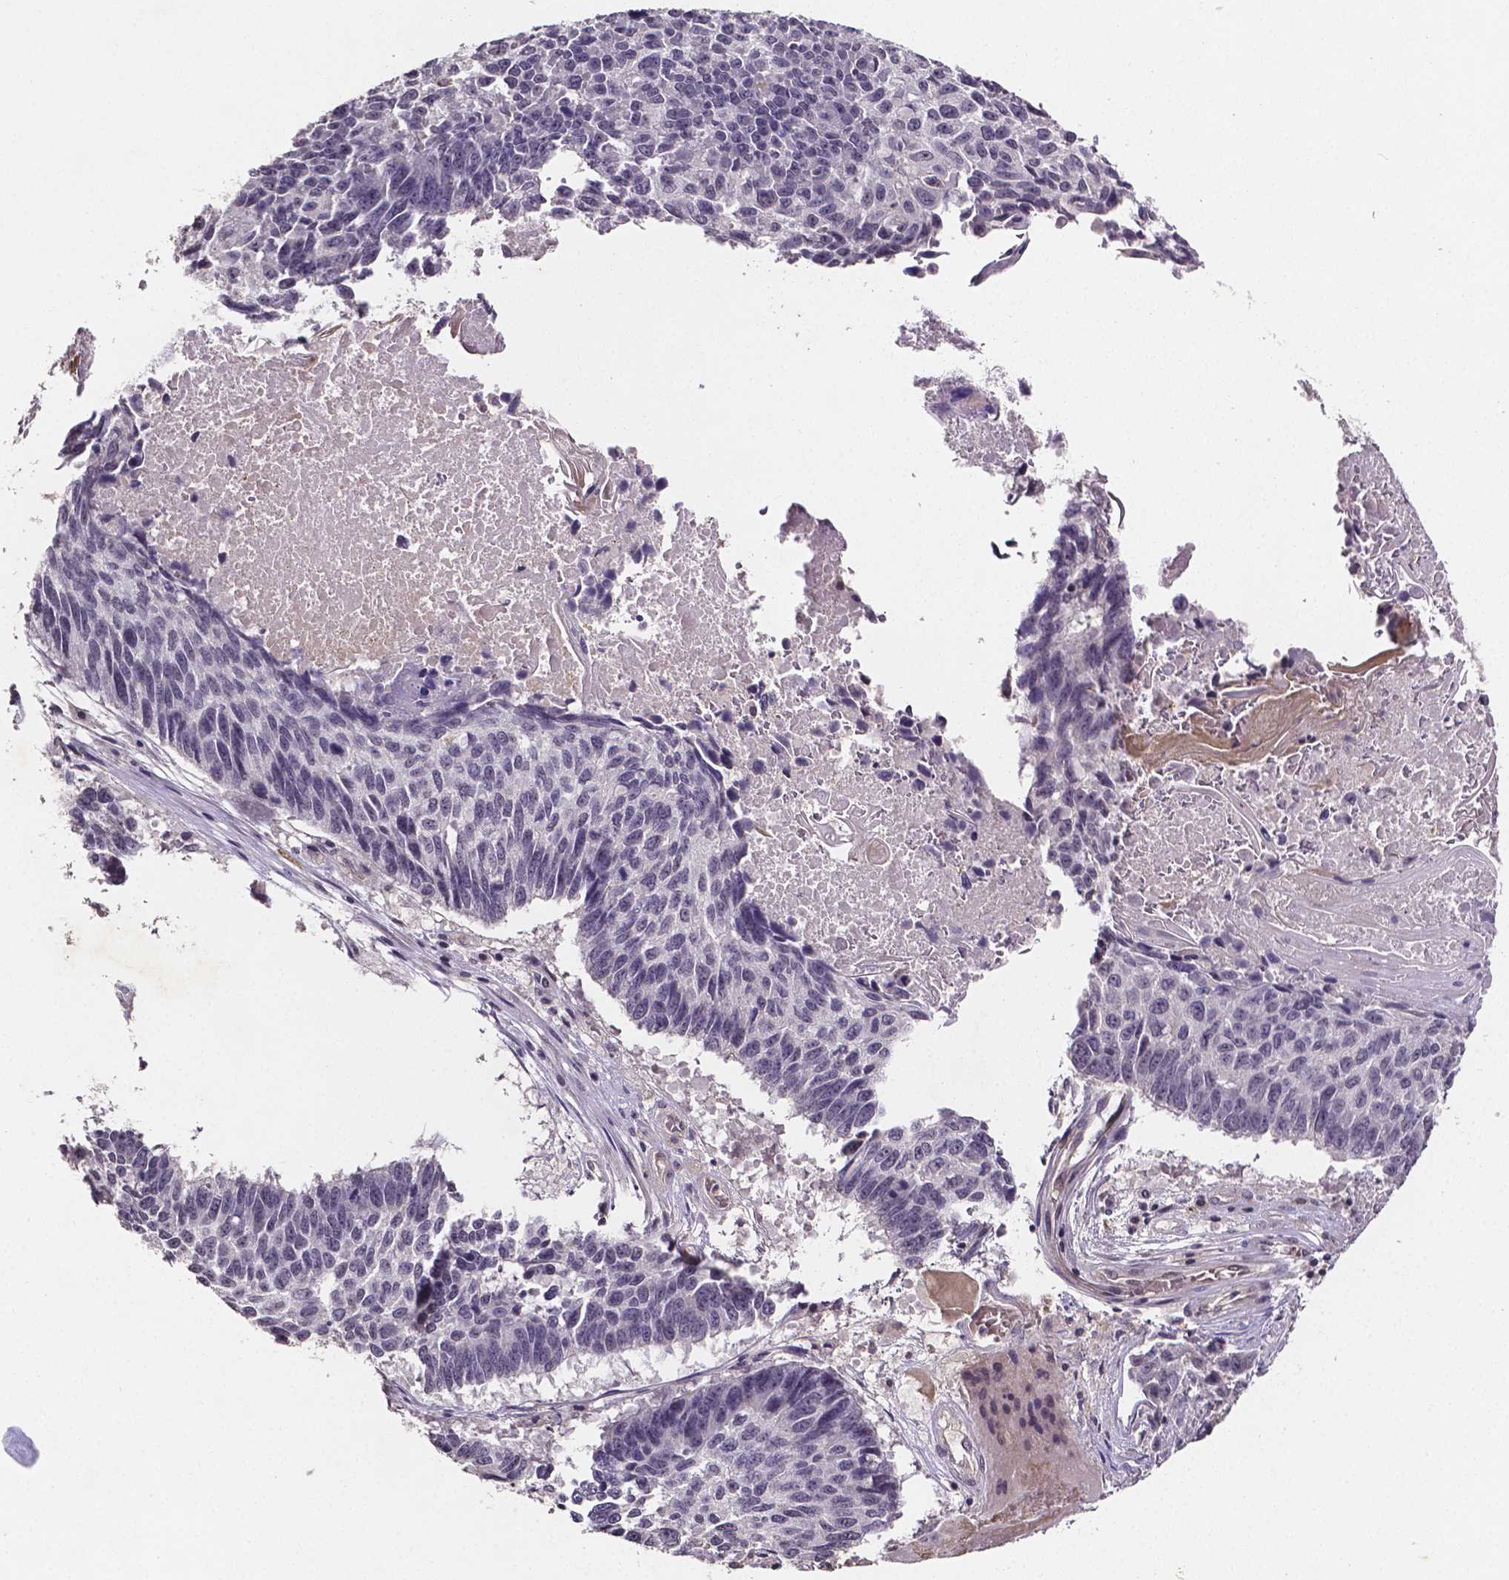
{"staining": {"intensity": "negative", "quantity": "none", "location": "none"}, "tissue": "lung cancer", "cell_type": "Tumor cells", "image_type": "cancer", "snomed": [{"axis": "morphology", "description": "Squamous cell carcinoma, NOS"}, {"axis": "topography", "description": "Lung"}], "caption": "Squamous cell carcinoma (lung) was stained to show a protein in brown. There is no significant positivity in tumor cells.", "gene": "NRGN", "patient": {"sex": "male", "age": 73}}